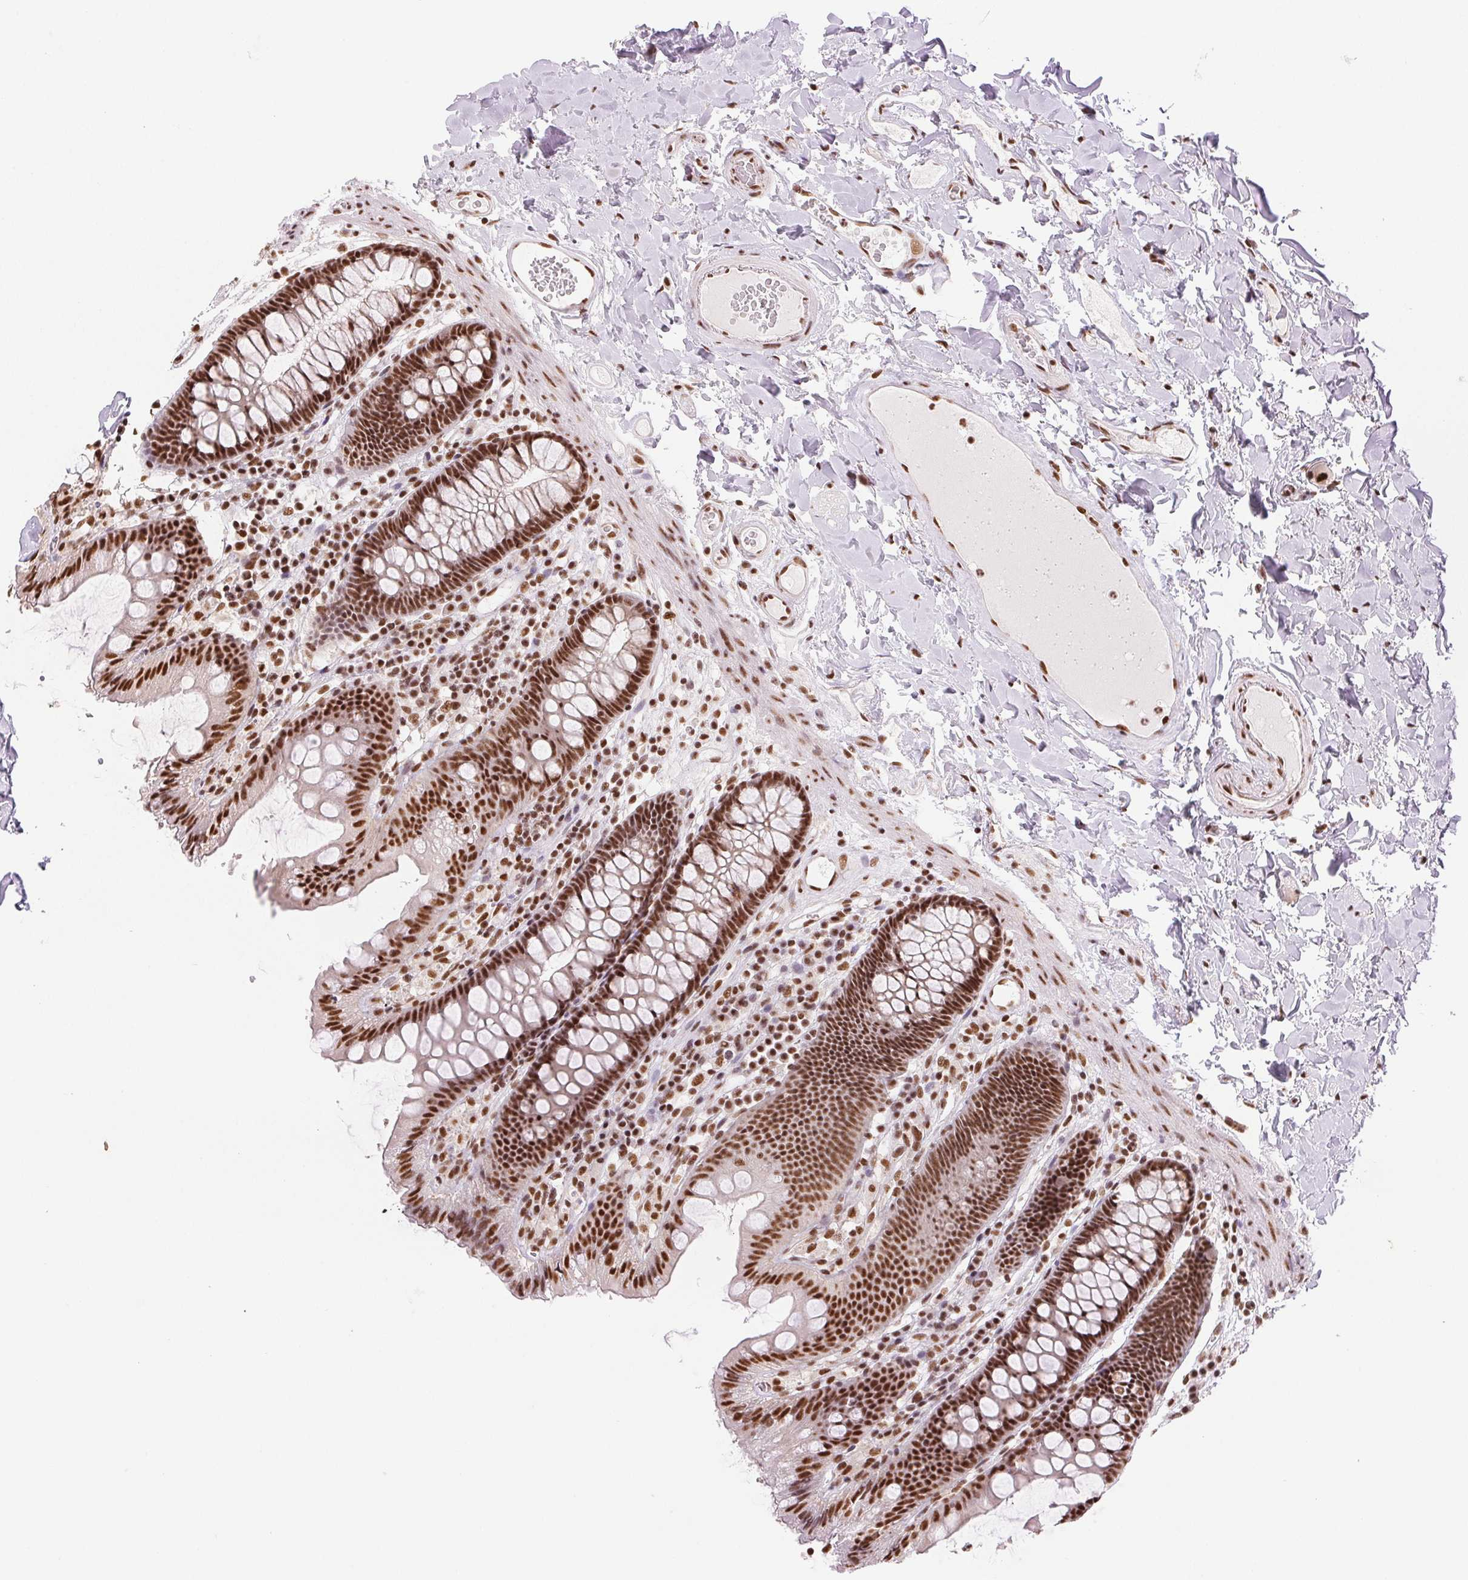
{"staining": {"intensity": "moderate", "quantity": ">75%", "location": "nuclear"}, "tissue": "colon", "cell_type": "Endothelial cells", "image_type": "normal", "snomed": [{"axis": "morphology", "description": "Normal tissue, NOS"}, {"axis": "topography", "description": "Colon"}], "caption": "Immunohistochemical staining of benign human colon reveals moderate nuclear protein positivity in about >75% of endothelial cells.", "gene": "IK", "patient": {"sex": "male", "age": 84}}